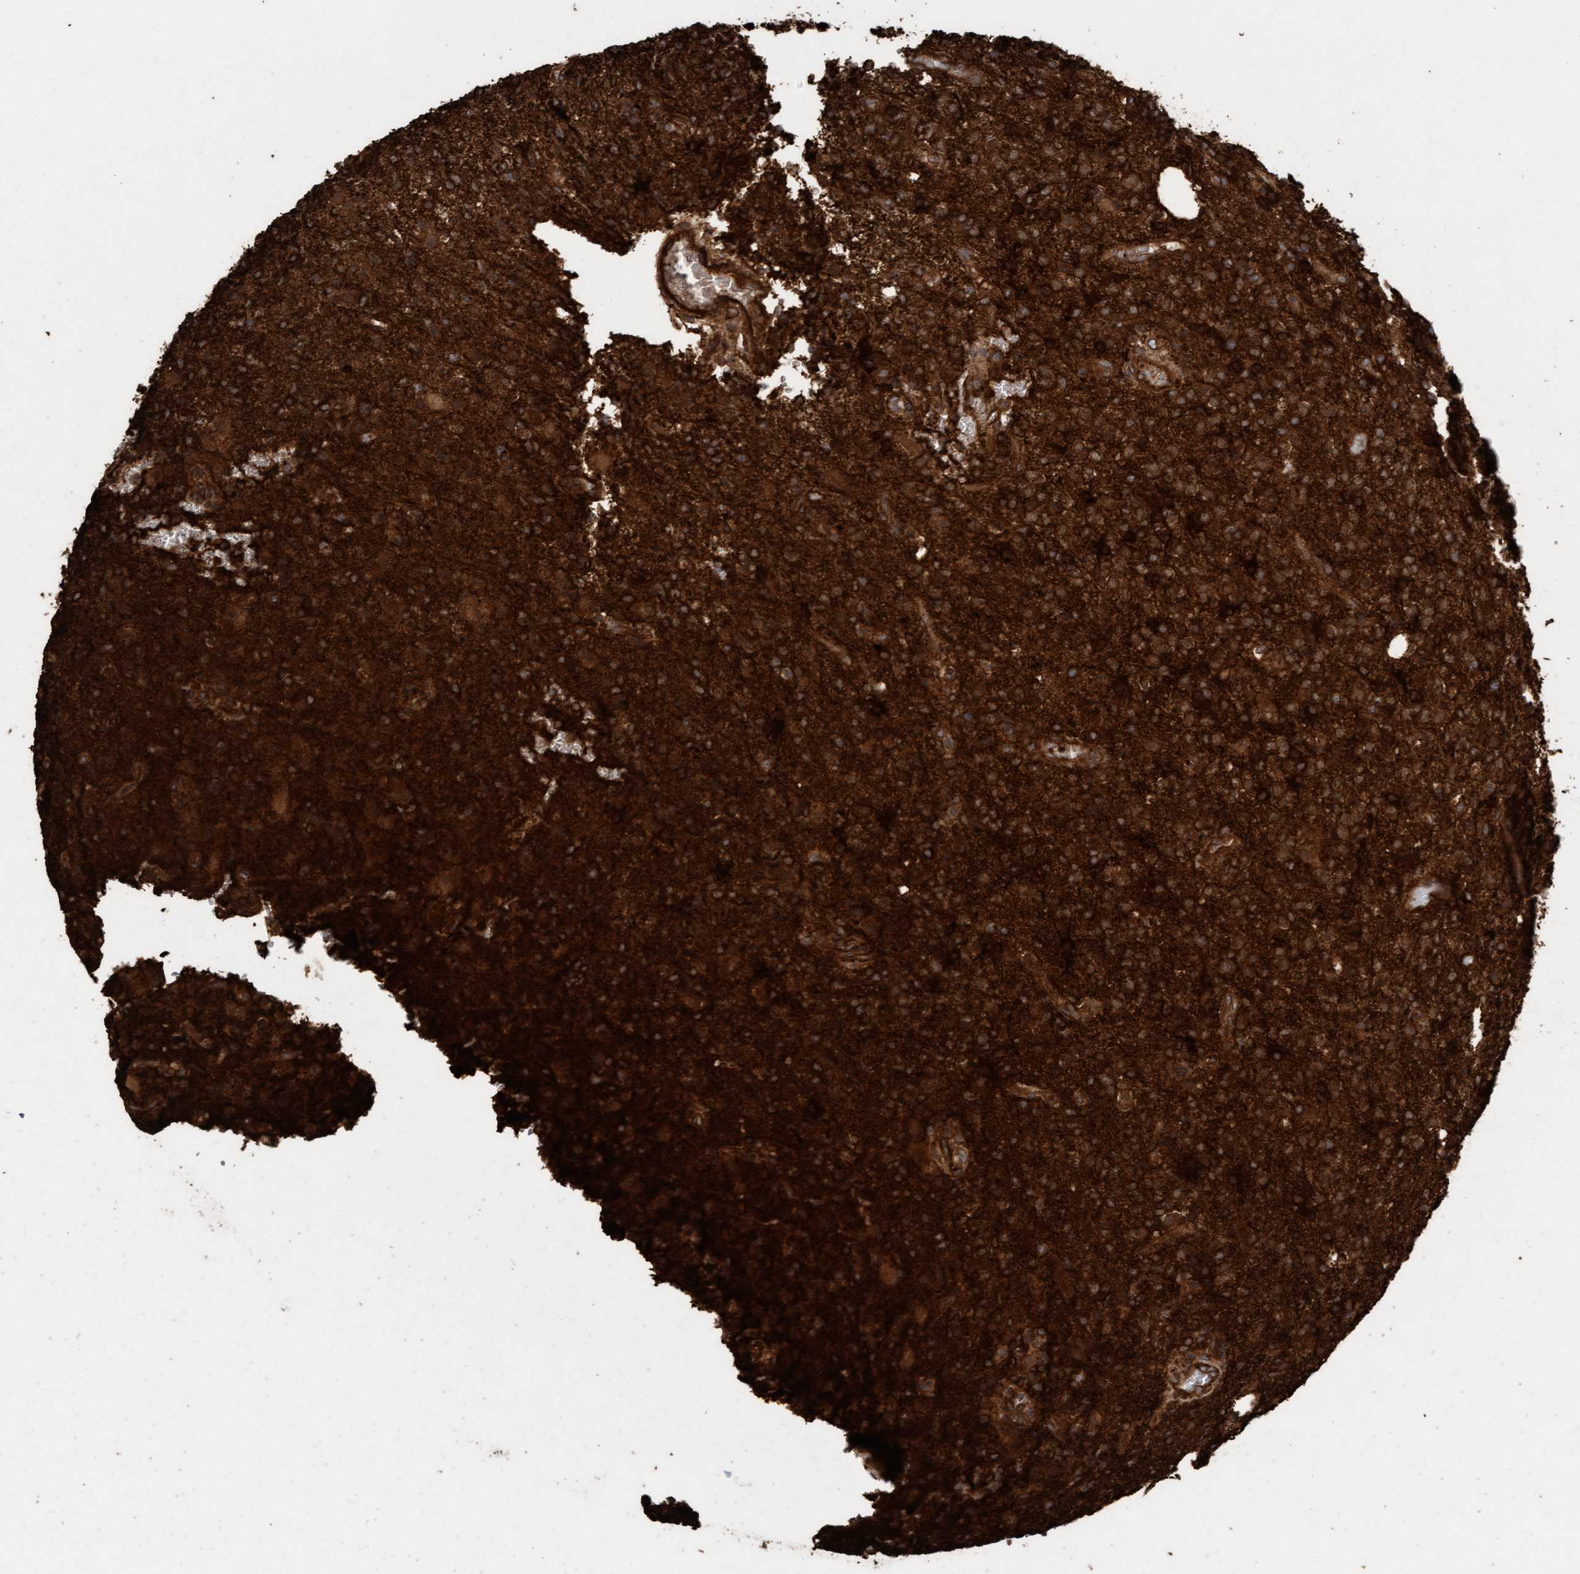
{"staining": {"intensity": "strong", "quantity": ">75%", "location": "cytoplasmic/membranous"}, "tissue": "glioma", "cell_type": "Tumor cells", "image_type": "cancer", "snomed": [{"axis": "morphology", "description": "Glioma, malignant, High grade"}, {"axis": "topography", "description": "Brain"}], "caption": "Protein expression analysis of human glioma reveals strong cytoplasmic/membranous staining in approximately >75% of tumor cells.", "gene": "CDC42EP4", "patient": {"sex": "male", "age": 34}}